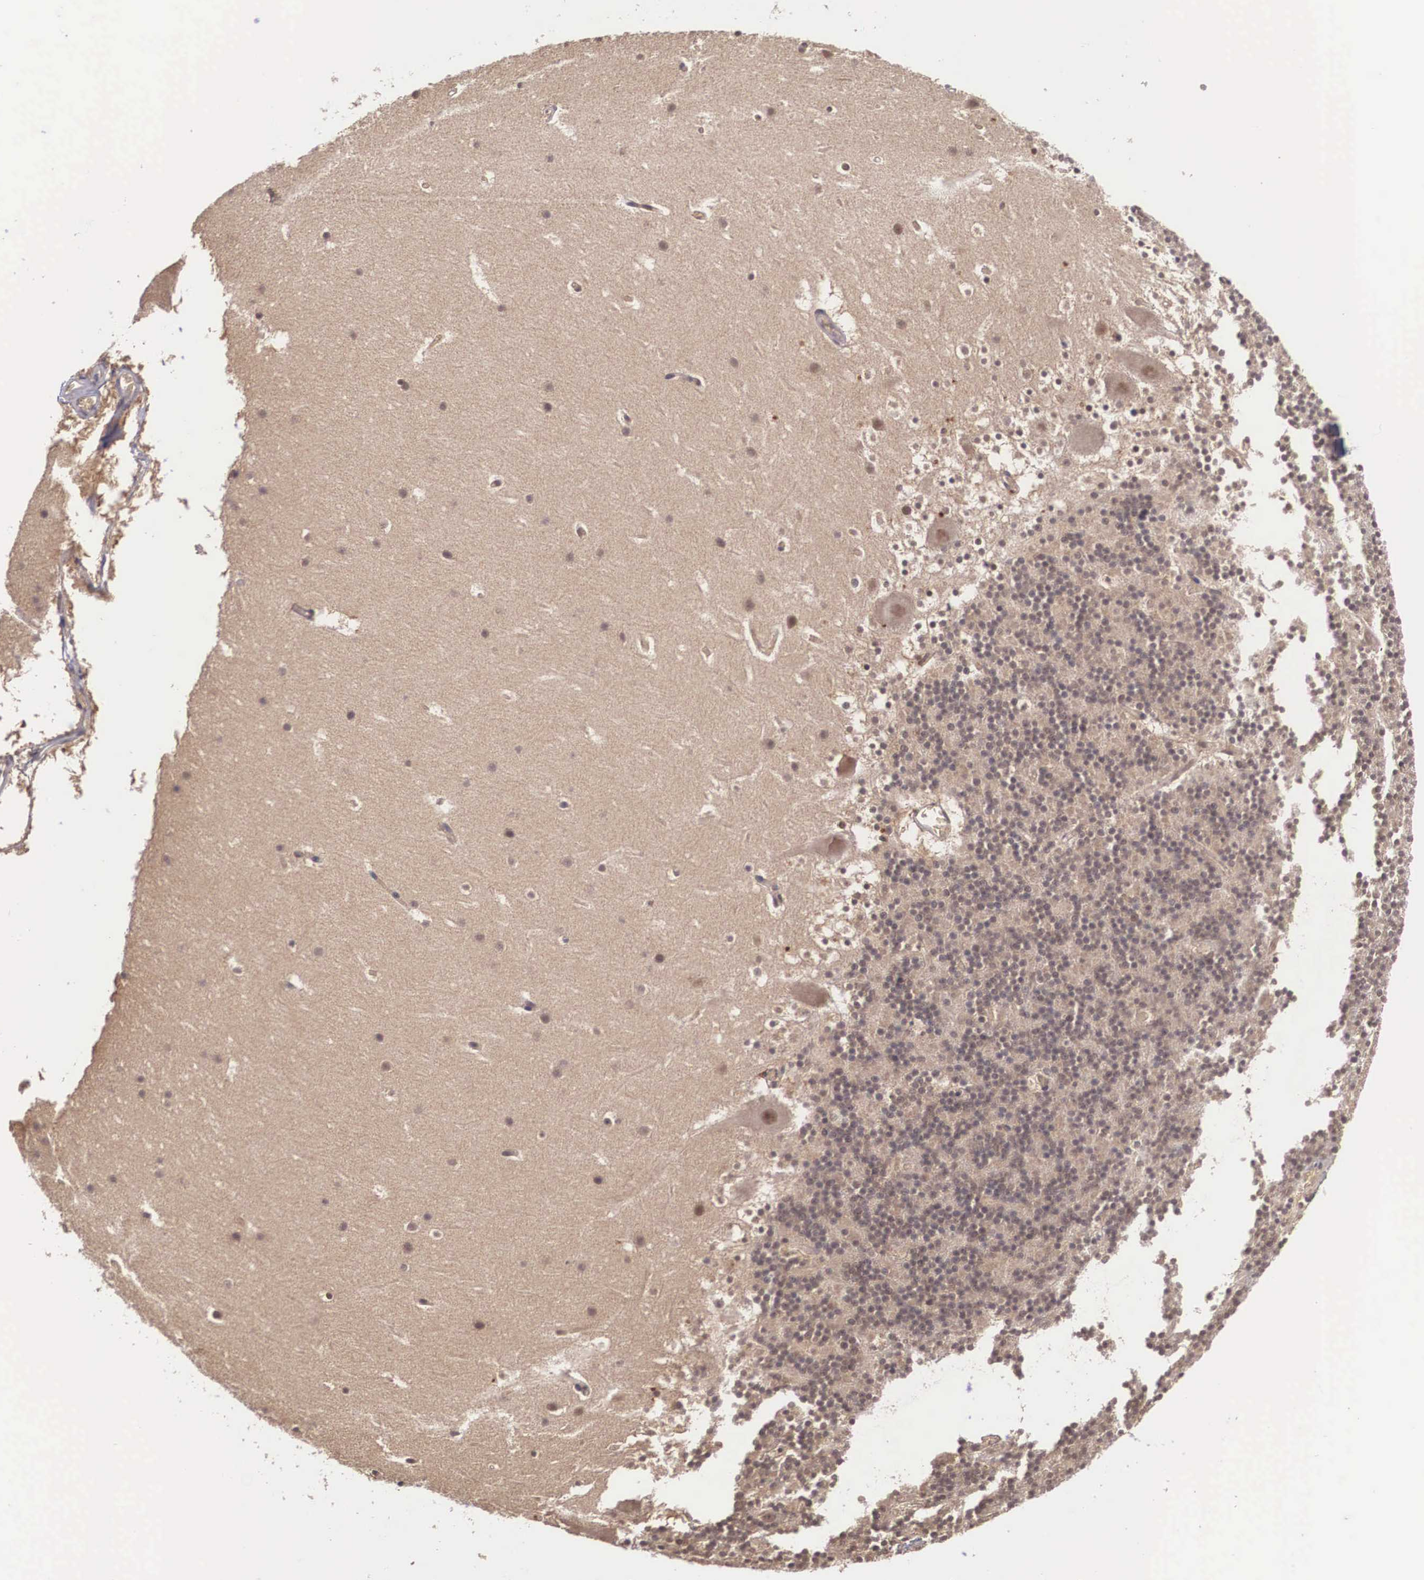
{"staining": {"intensity": "weak", "quantity": "25%-75%", "location": "cytoplasmic/membranous"}, "tissue": "cerebellum", "cell_type": "Cells in granular layer", "image_type": "normal", "snomed": [{"axis": "morphology", "description": "Normal tissue, NOS"}, {"axis": "topography", "description": "Cerebellum"}], "caption": "Protein analysis of benign cerebellum shows weak cytoplasmic/membranous staining in about 25%-75% of cells in granular layer. The protein of interest is shown in brown color, while the nuclei are stained blue.", "gene": "VASH1", "patient": {"sex": "male", "age": 45}}